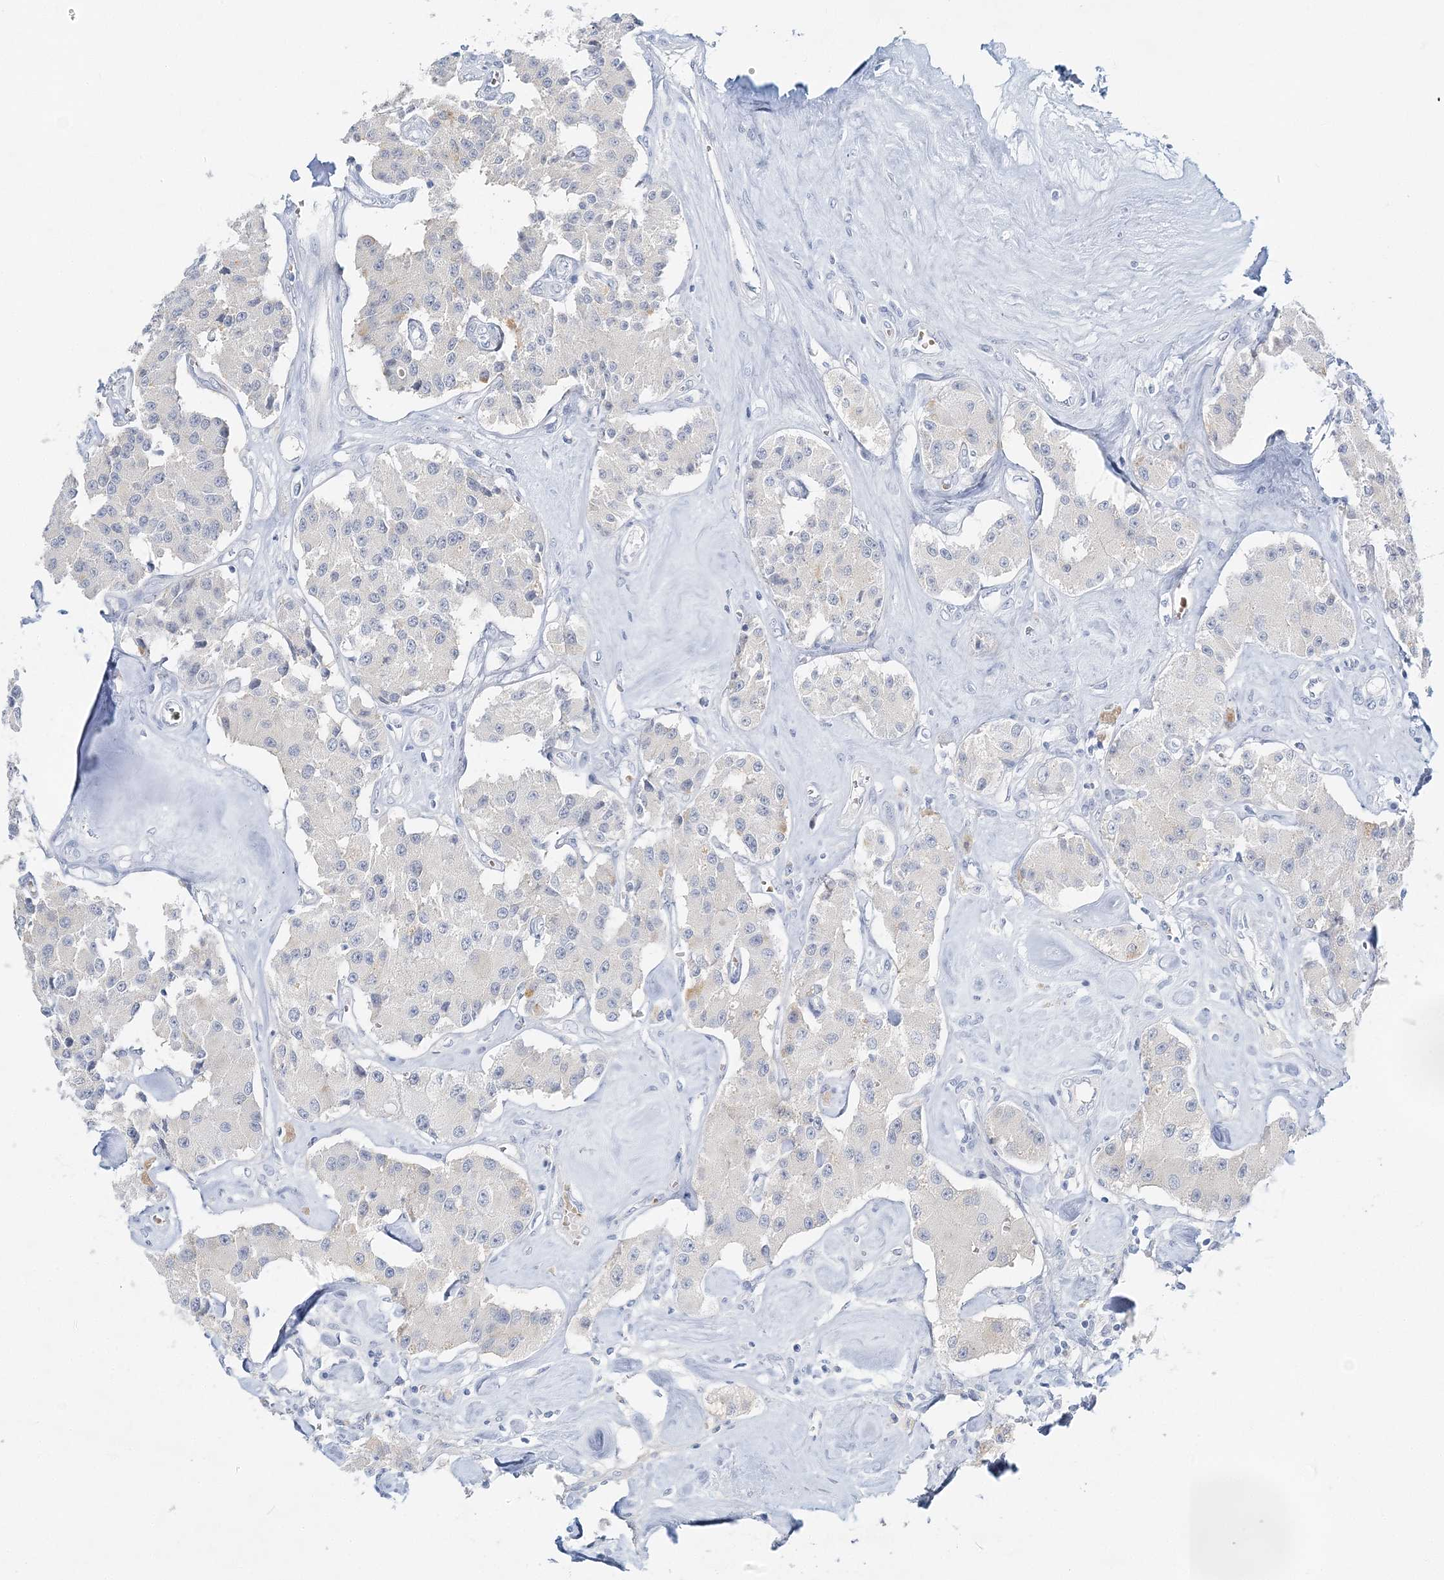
{"staining": {"intensity": "negative", "quantity": "none", "location": "none"}, "tissue": "carcinoid", "cell_type": "Tumor cells", "image_type": "cancer", "snomed": [{"axis": "morphology", "description": "Carcinoid, malignant, NOS"}, {"axis": "topography", "description": "Pancreas"}], "caption": "IHC histopathology image of carcinoid stained for a protein (brown), which demonstrates no positivity in tumor cells.", "gene": "VILL", "patient": {"sex": "male", "age": 41}}